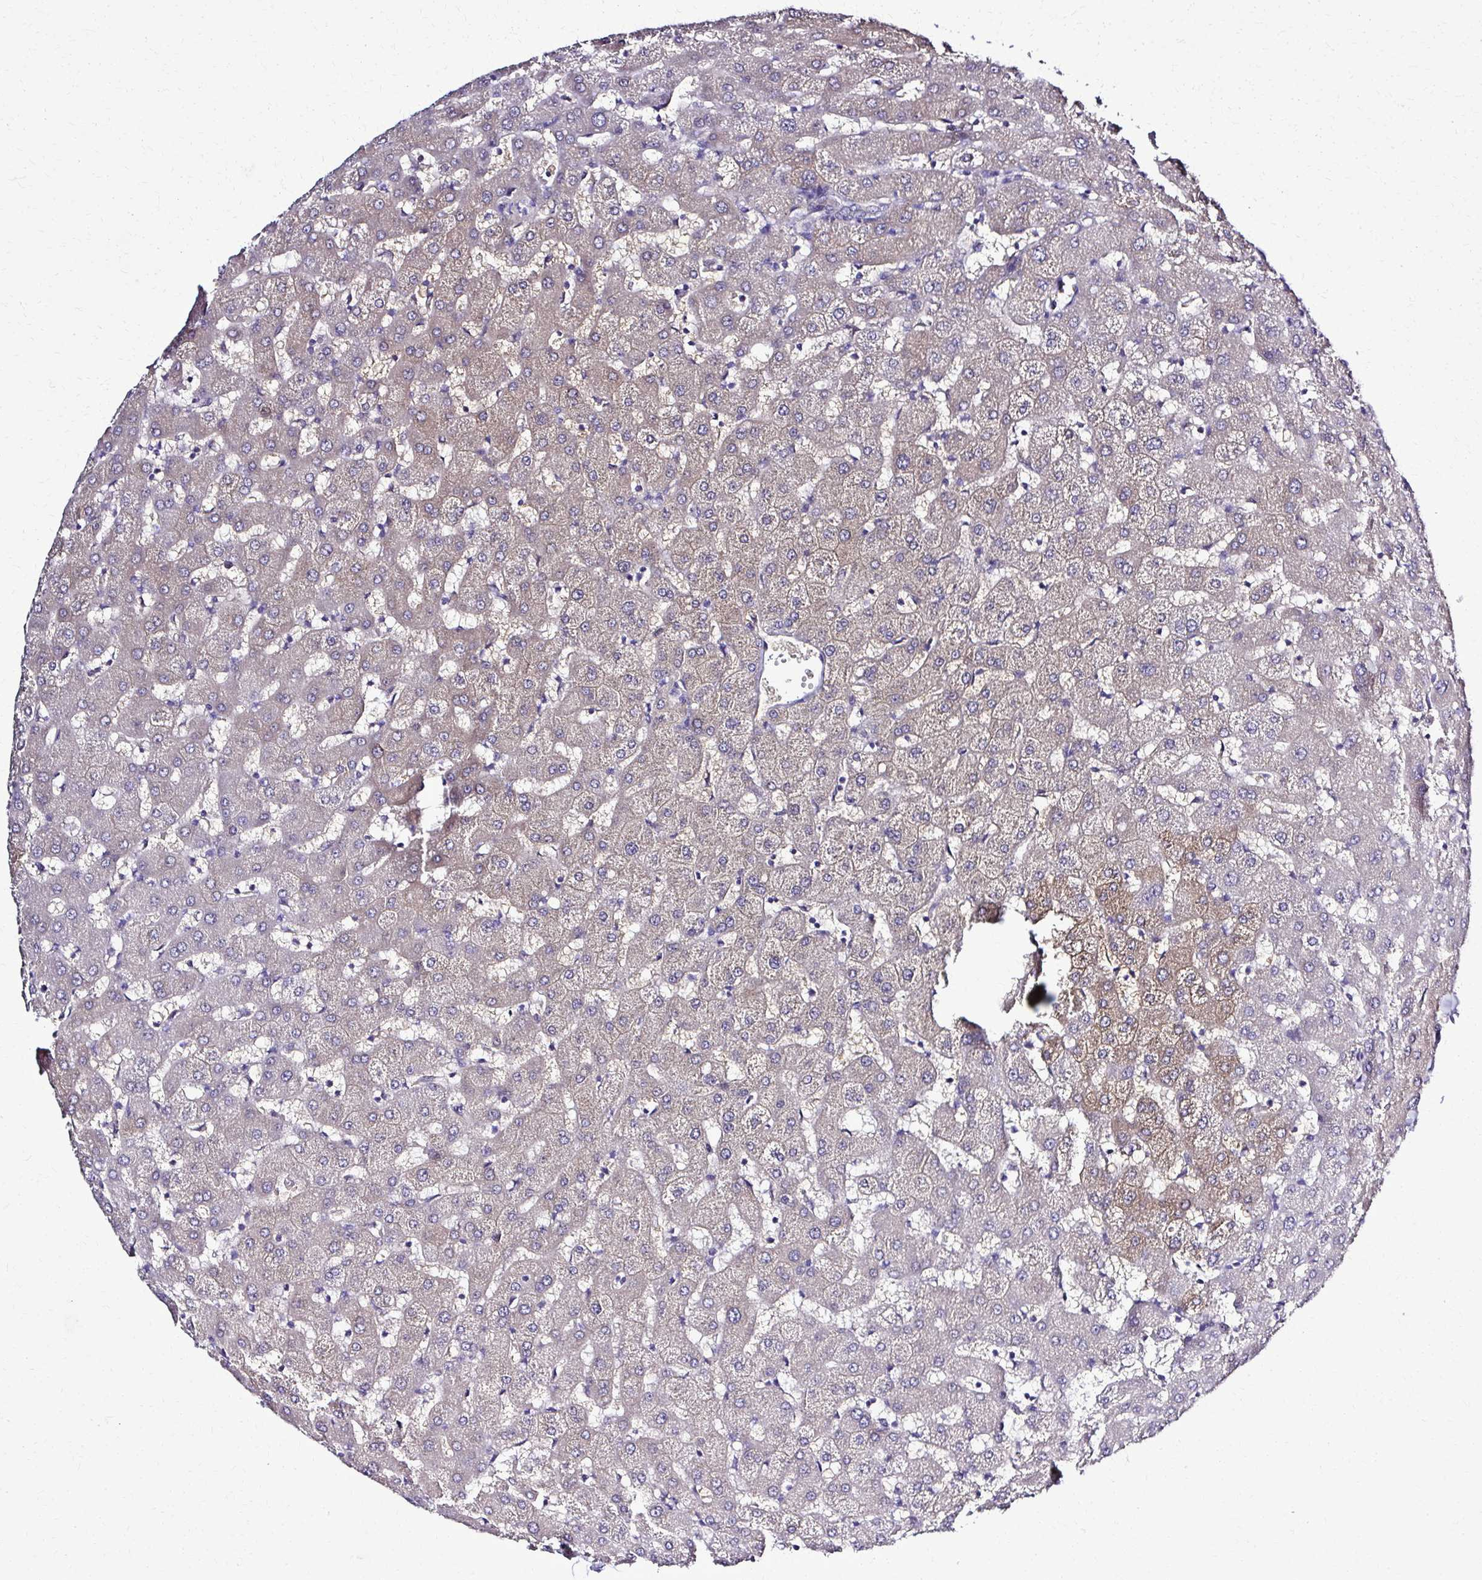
{"staining": {"intensity": "negative", "quantity": "none", "location": "none"}, "tissue": "liver", "cell_type": "Cholangiocytes", "image_type": "normal", "snomed": [{"axis": "morphology", "description": "Normal tissue, NOS"}, {"axis": "topography", "description": "Liver"}], "caption": "DAB (3,3'-diaminobenzidine) immunohistochemical staining of normal liver exhibits no significant positivity in cholangiocytes. (DAB immunohistochemistry (IHC) visualized using brightfield microscopy, high magnification).", "gene": "RASL11B", "patient": {"sex": "female", "age": 63}}